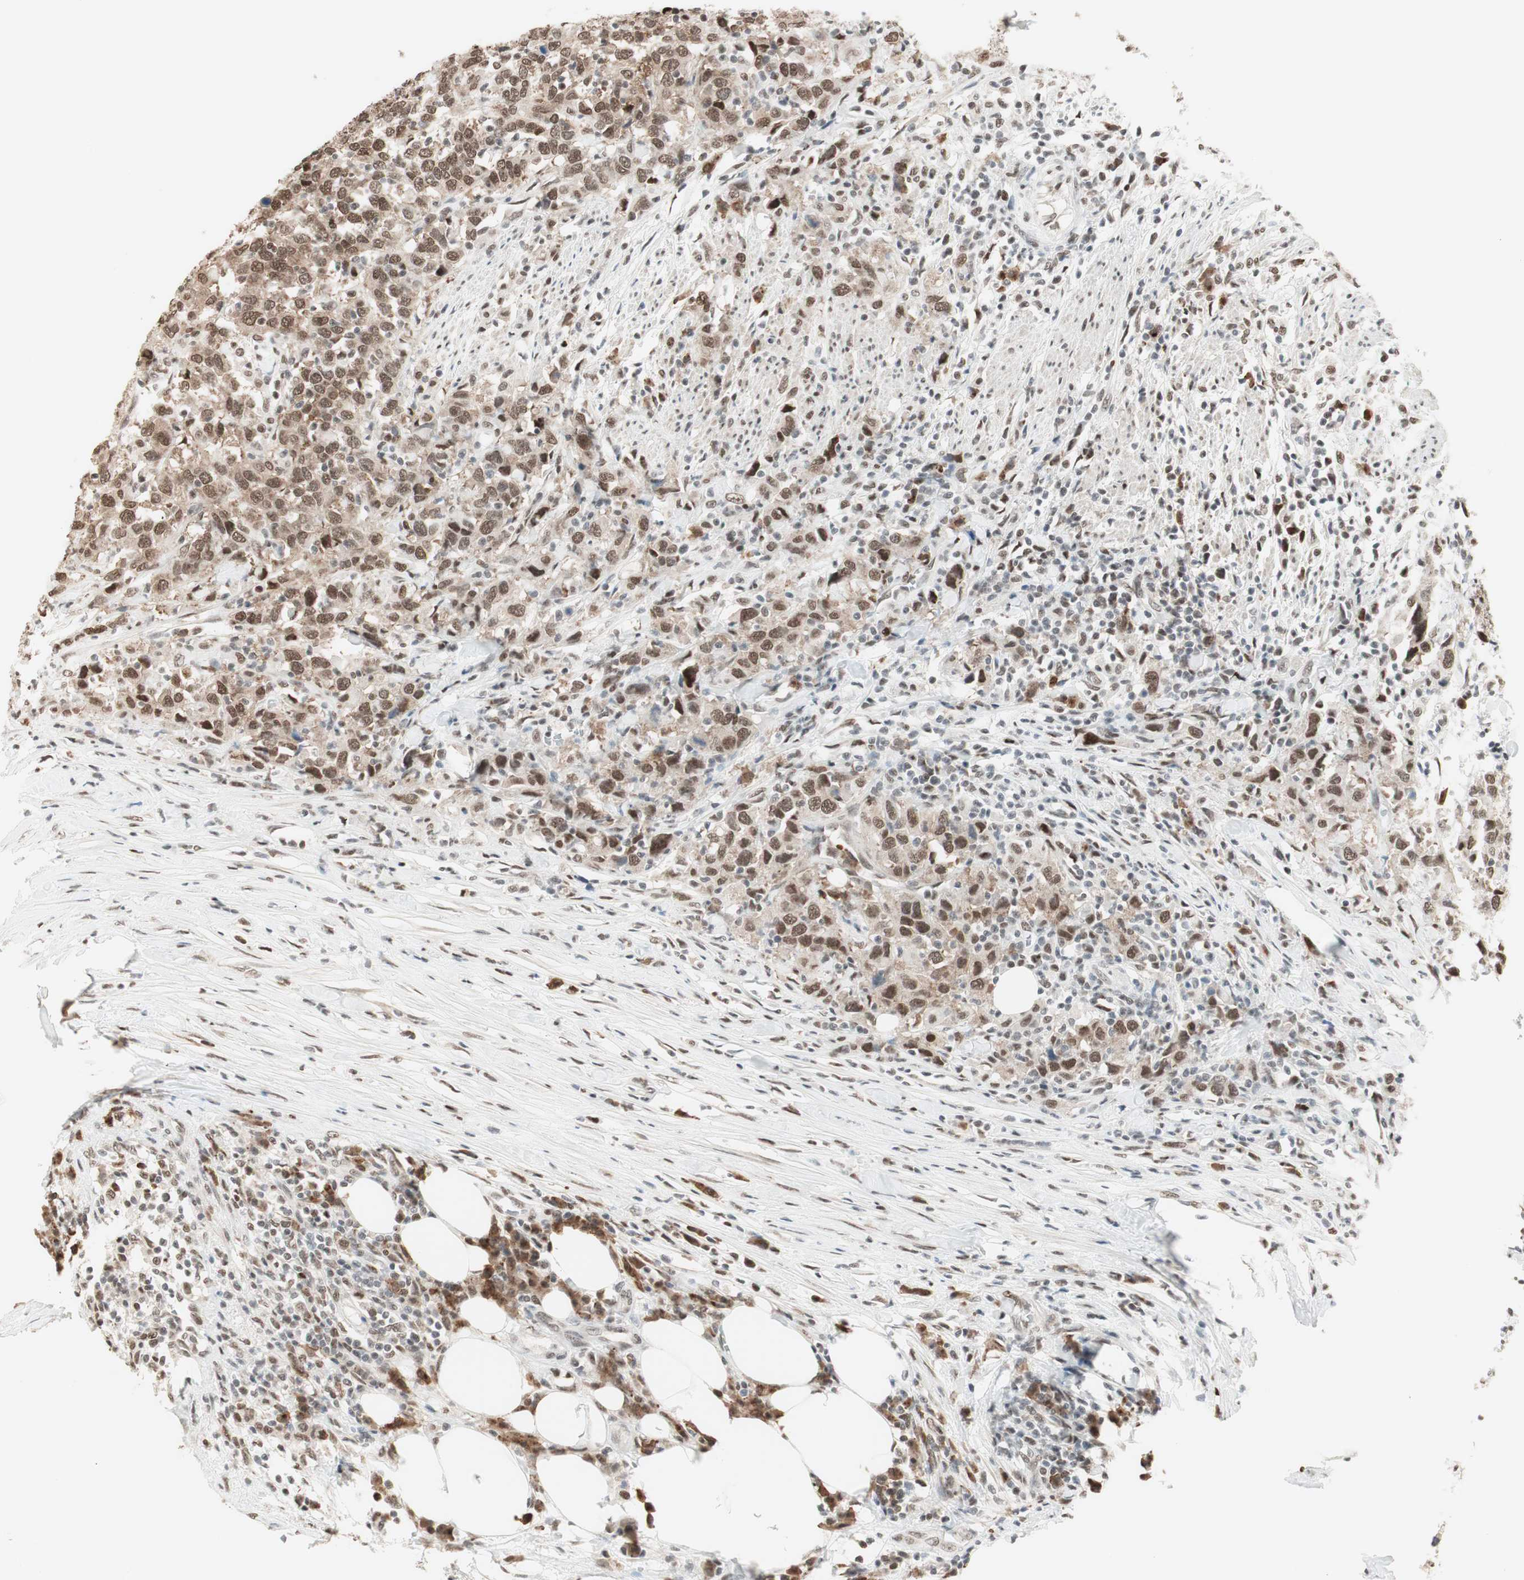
{"staining": {"intensity": "strong", "quantity": ">75%", "location": "nuclear"}, "tissue": "urothelial cancer", "cell_type": "Tumor cells", "image_type": "cancer", "snomed": [{"axis": "morphology", "description": "Urothelial carcinoma, High grade"}, {"axis": "topography", "description": "Urinary bladder"}], "caption": "There is high levels of strong nuclear expression in tumor cells of urothelial cancer, as demonstrated by immunohistochemical staining (brown color).", "gene": "SMARCE1", "patient": {"sex": "male", "age": 61}}